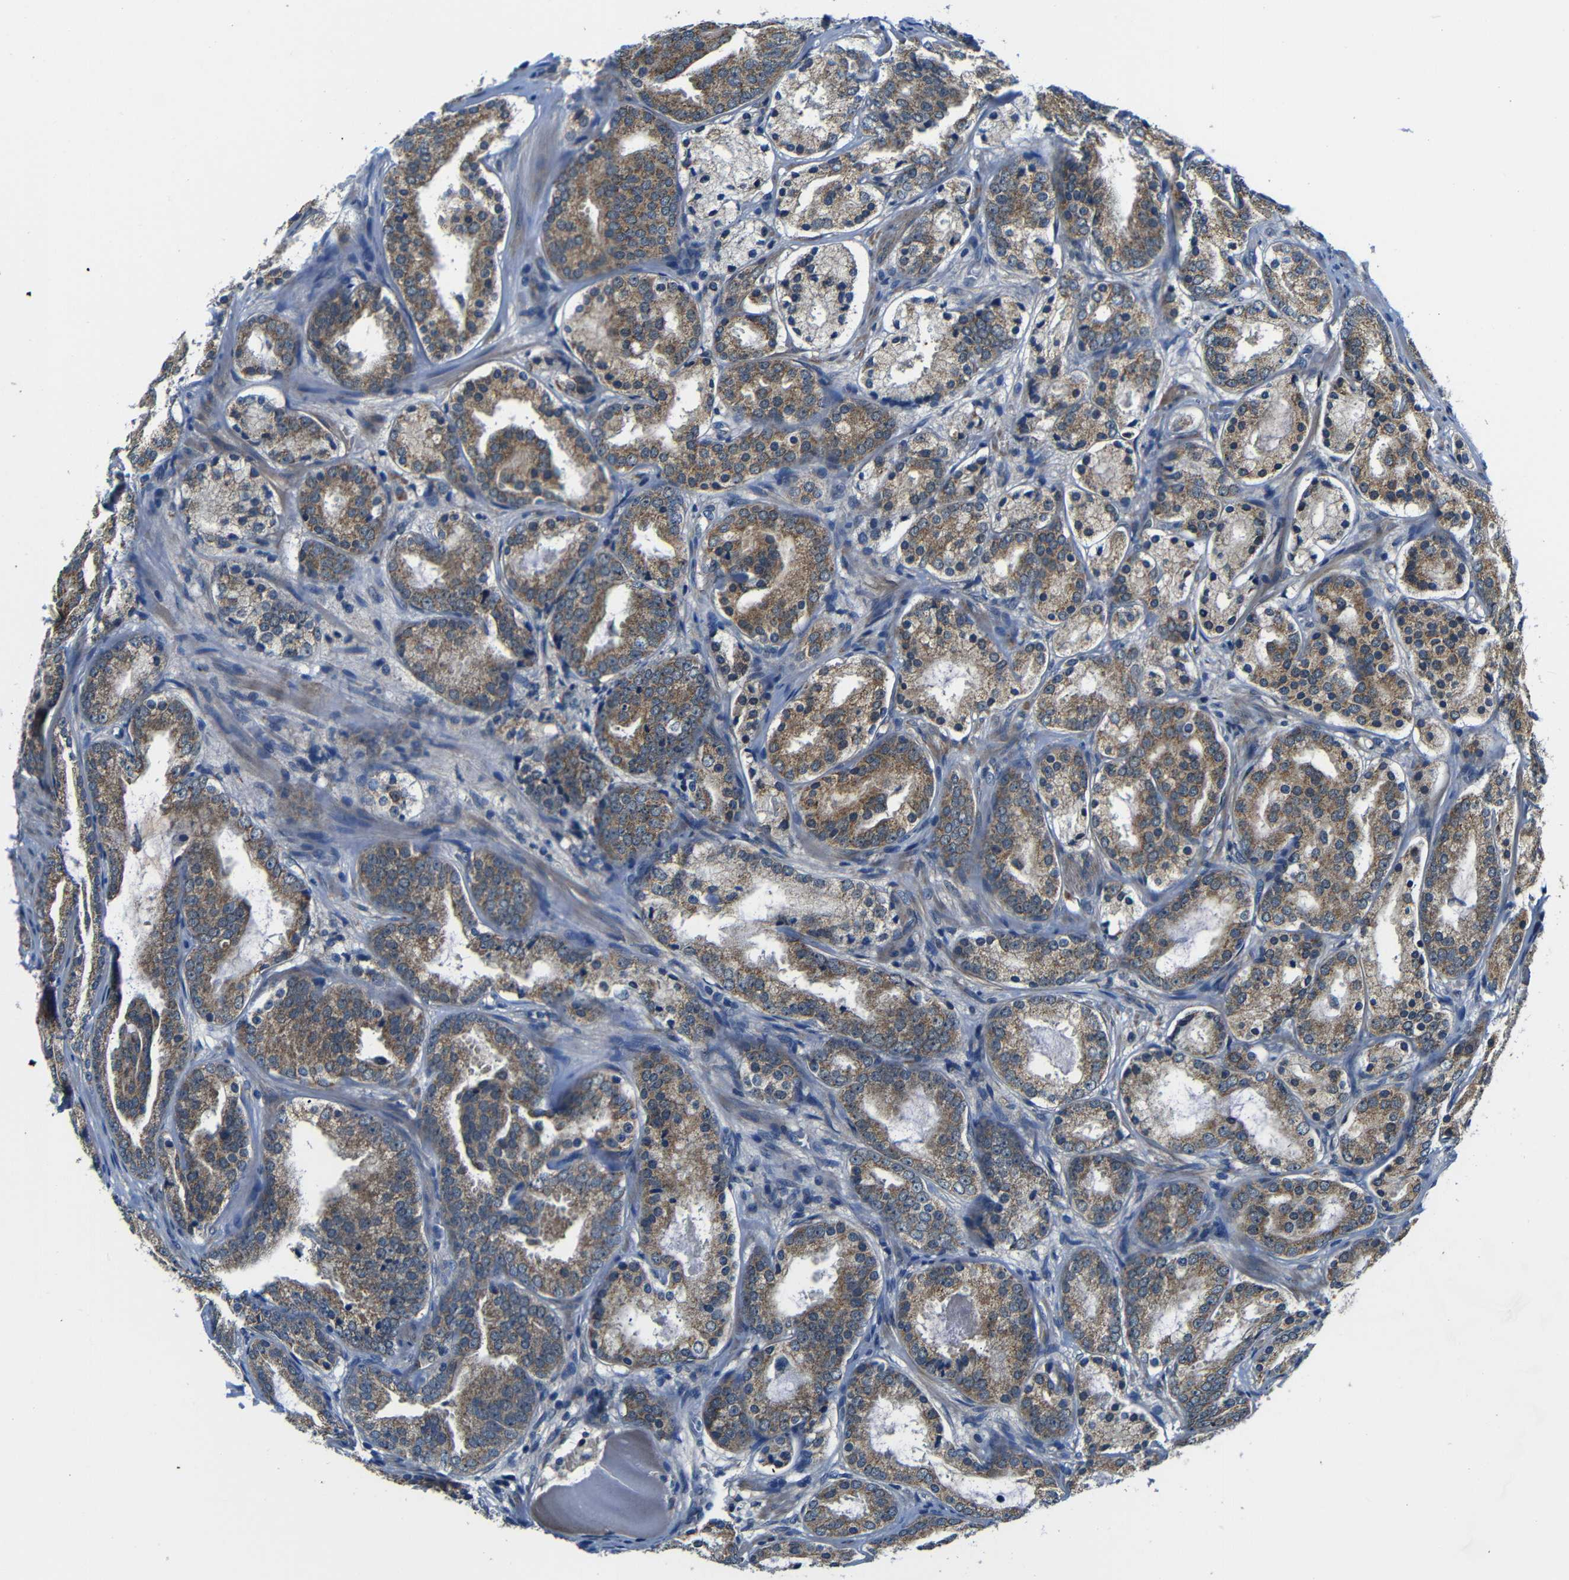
{"staining": {"intensity": "moderate", "quantity": ">75%", "location": "cytoplasmic/membranous"}, "tissue": "prostate cancer", "cell_type": "Tumor cells", "image_type": "cancer", "snomed": [{"axis": "morphology", "description": "Adenocarcinoma, Low grade"}, {"axis": "topography", "description": "Prostate"}], "caption": "Immunohistochemical staining of low-grade adenocarcinoma (prostate) reveals moderate cytoplasmic/membranous protein staining in approximately >75% of tumor cells.", "gene": "FKBP14", "patient": {"sex": "male", "age": 69}}